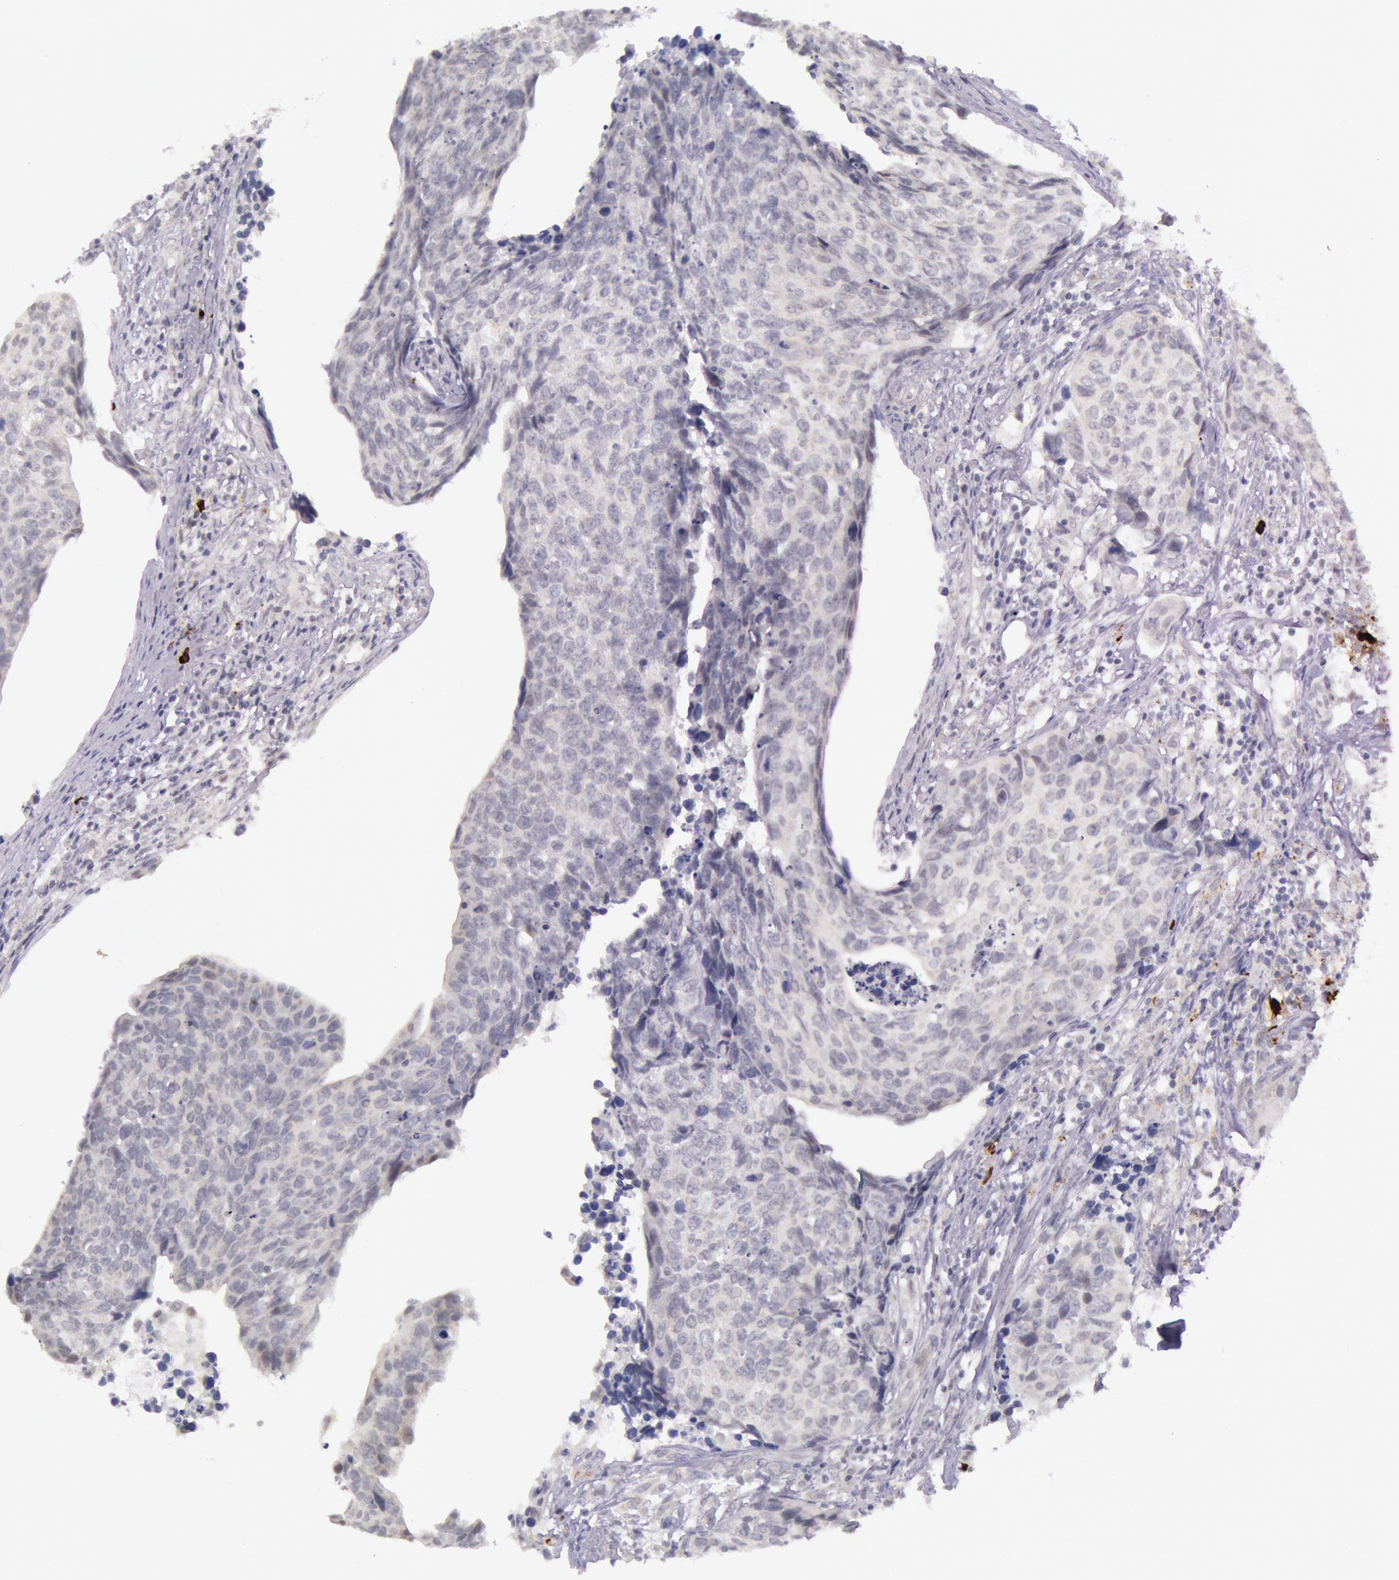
{"staining": {"intensity": "negative", "quantity": "none", "location": "none"}, "tissue": "urothelial cancer", "cell_type": "Tumor cells", "image_type": "cancer", "snomed": [{"axis": "morphology", "description": "Urothelial carcinoma, High grade"}, {"axis": "topography", "description": "Urinary bladder"}], "caption": "Protein analysis of urothelial cancer reveals no significant expression in tumor cells. The staining was performed using DAB (3,3'-diaminobenzidine) to visualize the protein expression in brown, while the nuclei were stained in blue with hematoxylin (Magnification: 20x).", "gene": "KDM6A", "patient": {"sex": "male", "age": 81}}